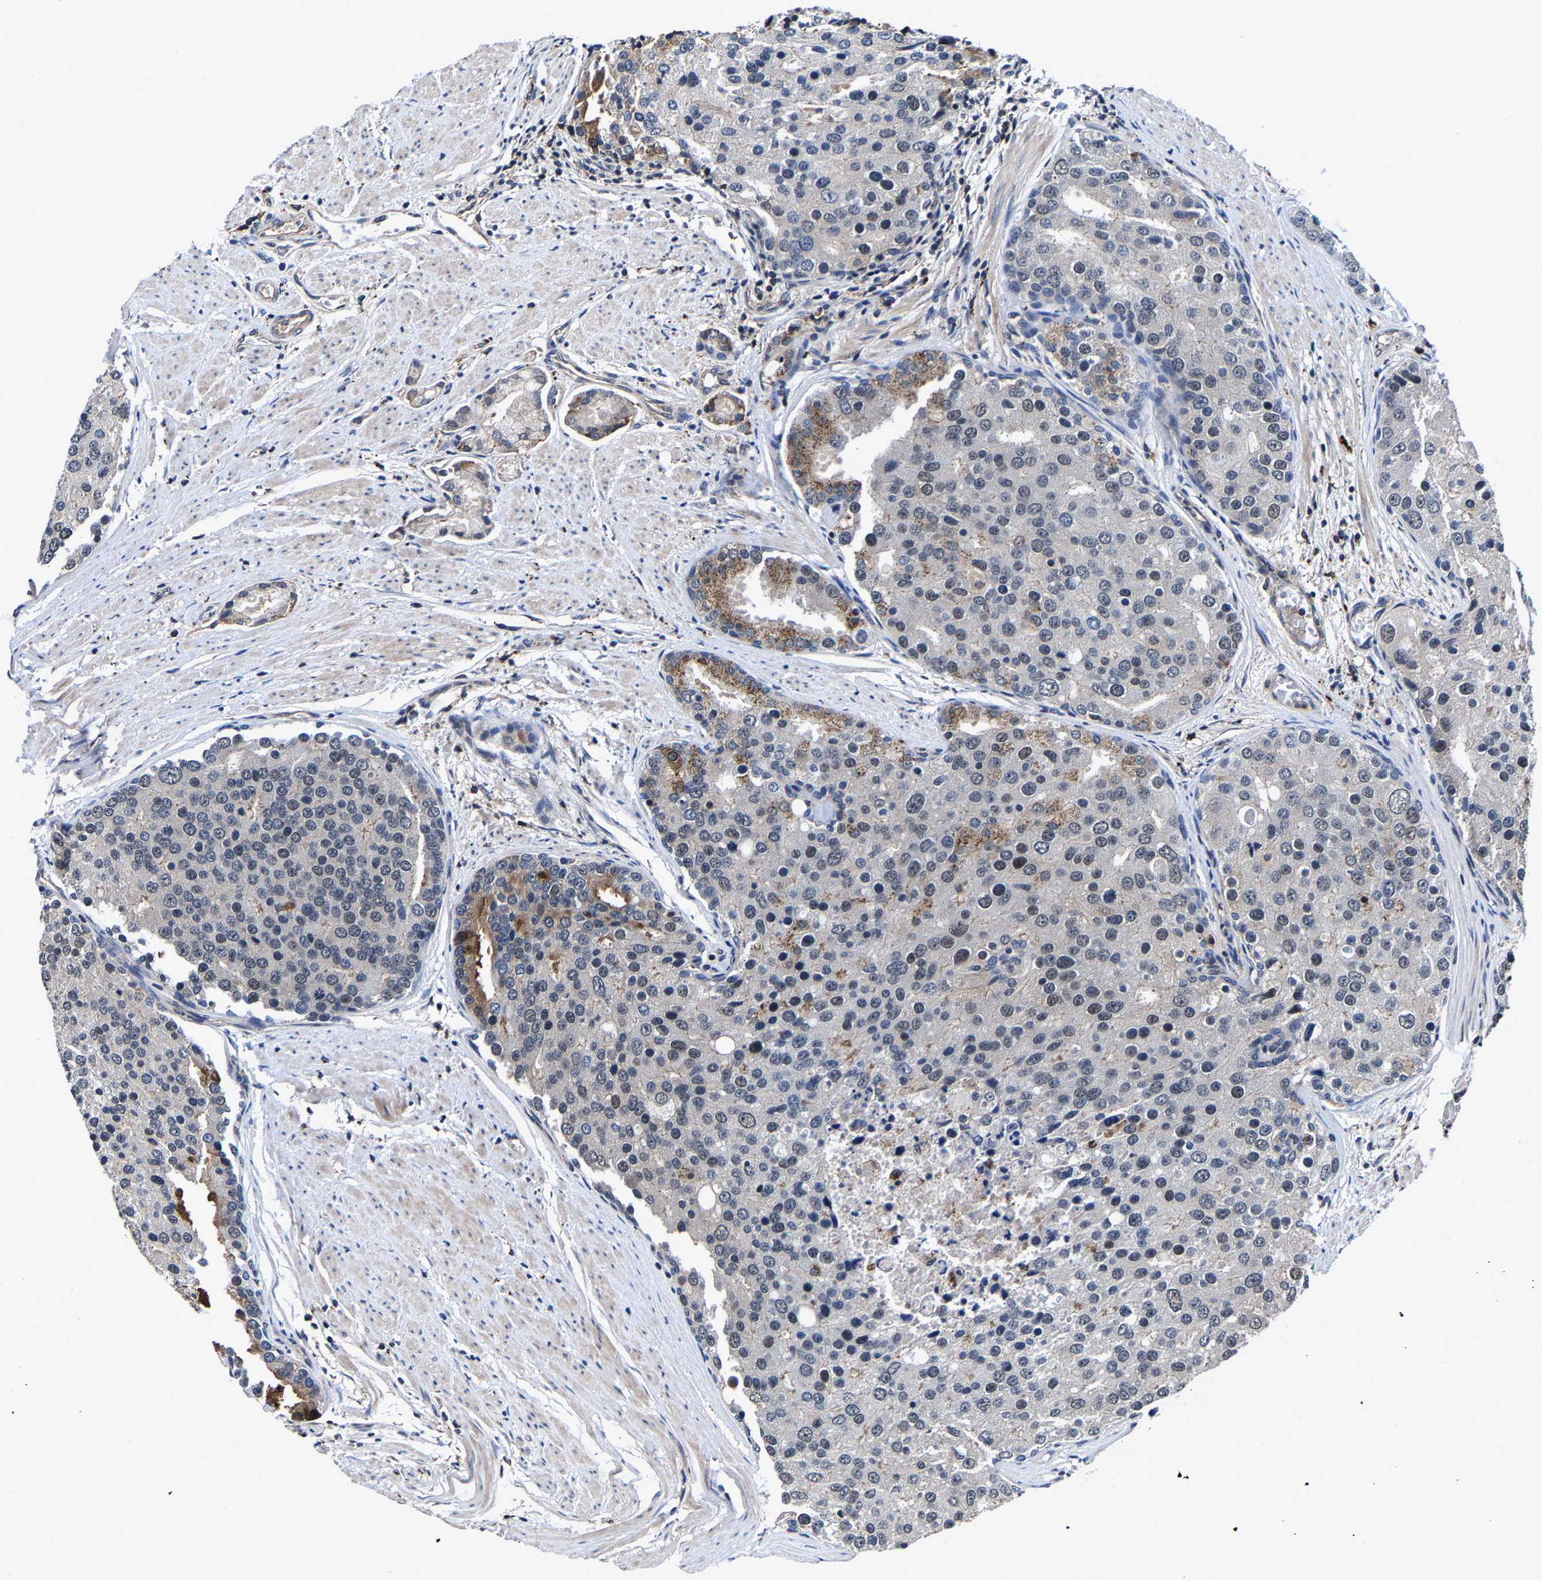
{"staining": {"intensity": "weak", "quantity": "<25%", "location": "cytoplasmic/membranous,nuclear"}, "tissue": "prostate cancer", "cell_type": "Tumor cells", "image_type": "cancer", "snomed": [{"axis": "morphology", "description": "Adenocarcinoma, High grade"}, {"axis": "topography", "description": "Prostate"}], "caption": "Tumor cells are negative for brown protein staining in adenocarcinoma (high-grade) (prostate).", "gene": "ZCCHC7", "patient": {"sex": "male", "age": 50}}